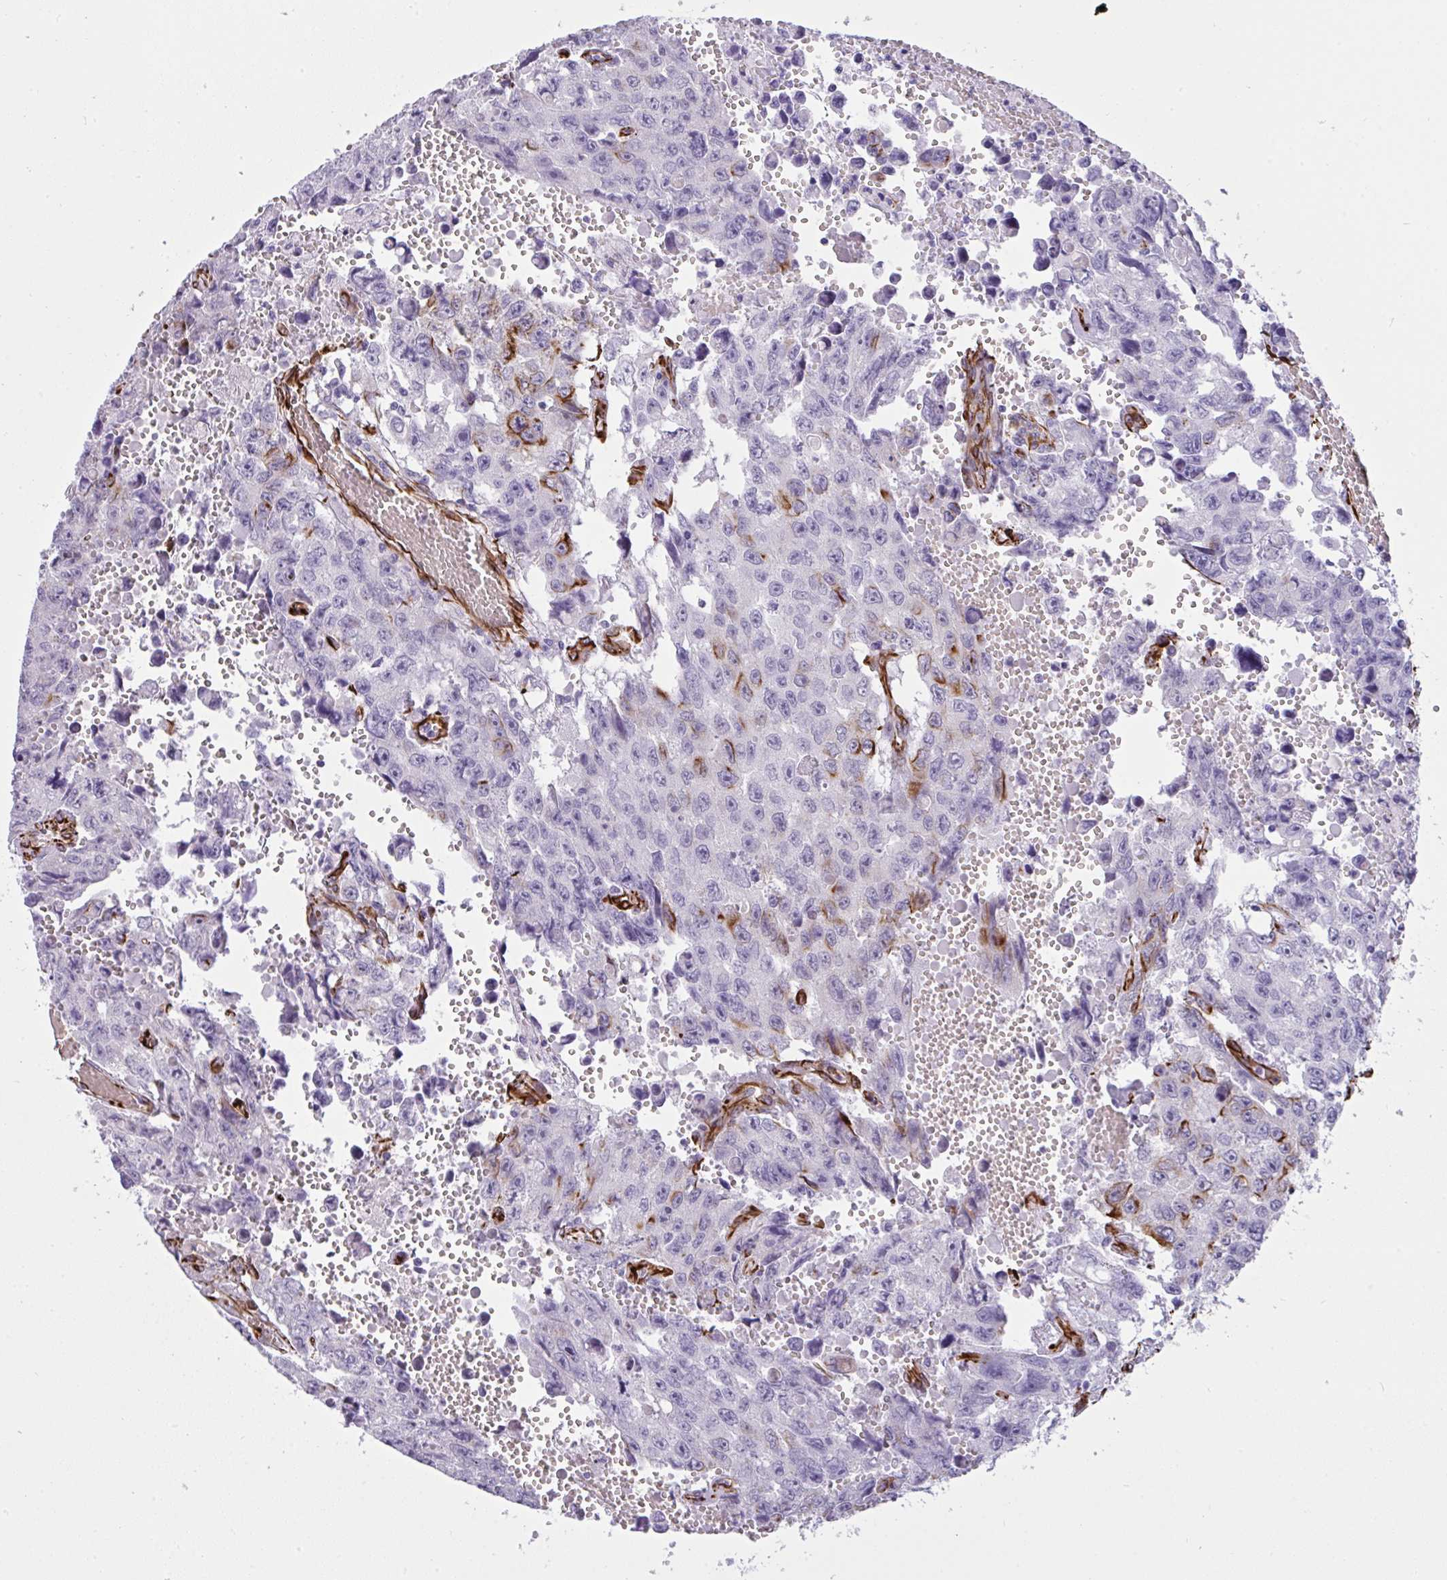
{"staining": {"intensity": "moderate", "quantity": "<25%", "location": "cytoplasmic/membranous"}, "tissue": "testis cancer", "cell_type": "Tumor cells", "image_type": "cancer", "snomed": [{"axis": "morphology", "description": "Seminoma, NOS"}, {"axis": "topography", "description": "Testis"}], "caption": "Immunohistochemistry (IHC) photomicrograph of testis cancer (seminoma) stained for a protein (brown), which displays low levels of moderate cytoplasmic/membranous positivity in about <25% of tumor cells.", "gene": "SLC35B1", "patient": {"sex": "male", "age": 26}}